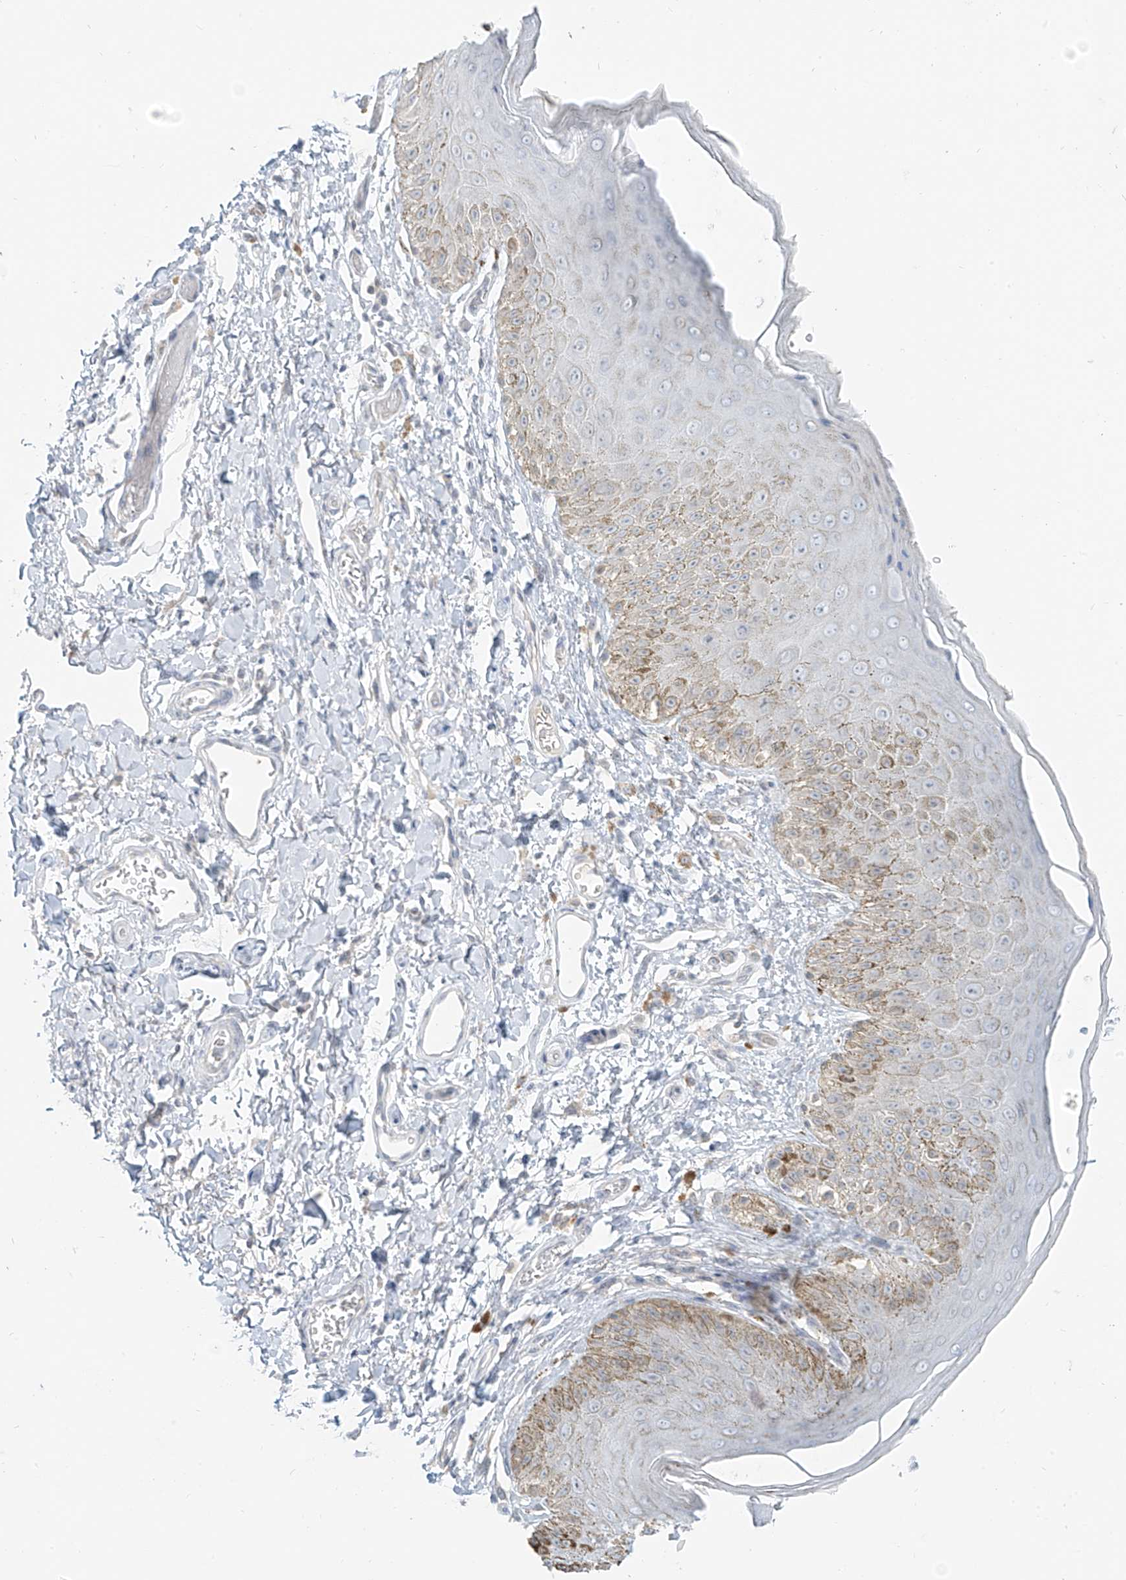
{"staining": {"intensity": "moderate", "quantity": "<25%", "location": "cytoplasmic/membranous"}, "tissue": "skin", "cell_type": "Epidermal cells", "image_type": "normal", "snomed": [{"axis": "morphology", "description": "Normal tissue, NOS"}, {"axis": "topography", "description": "Anal"}], "caption": "This photomicrograph displays immunohistochemistry (IHC) staining of normal human skin, with low moderate cytoplasmic/membranous expression in approximately <25% of epidermal cells.", "gene": "C2orf42", "patient": {"sex": "male", "age": 44}}